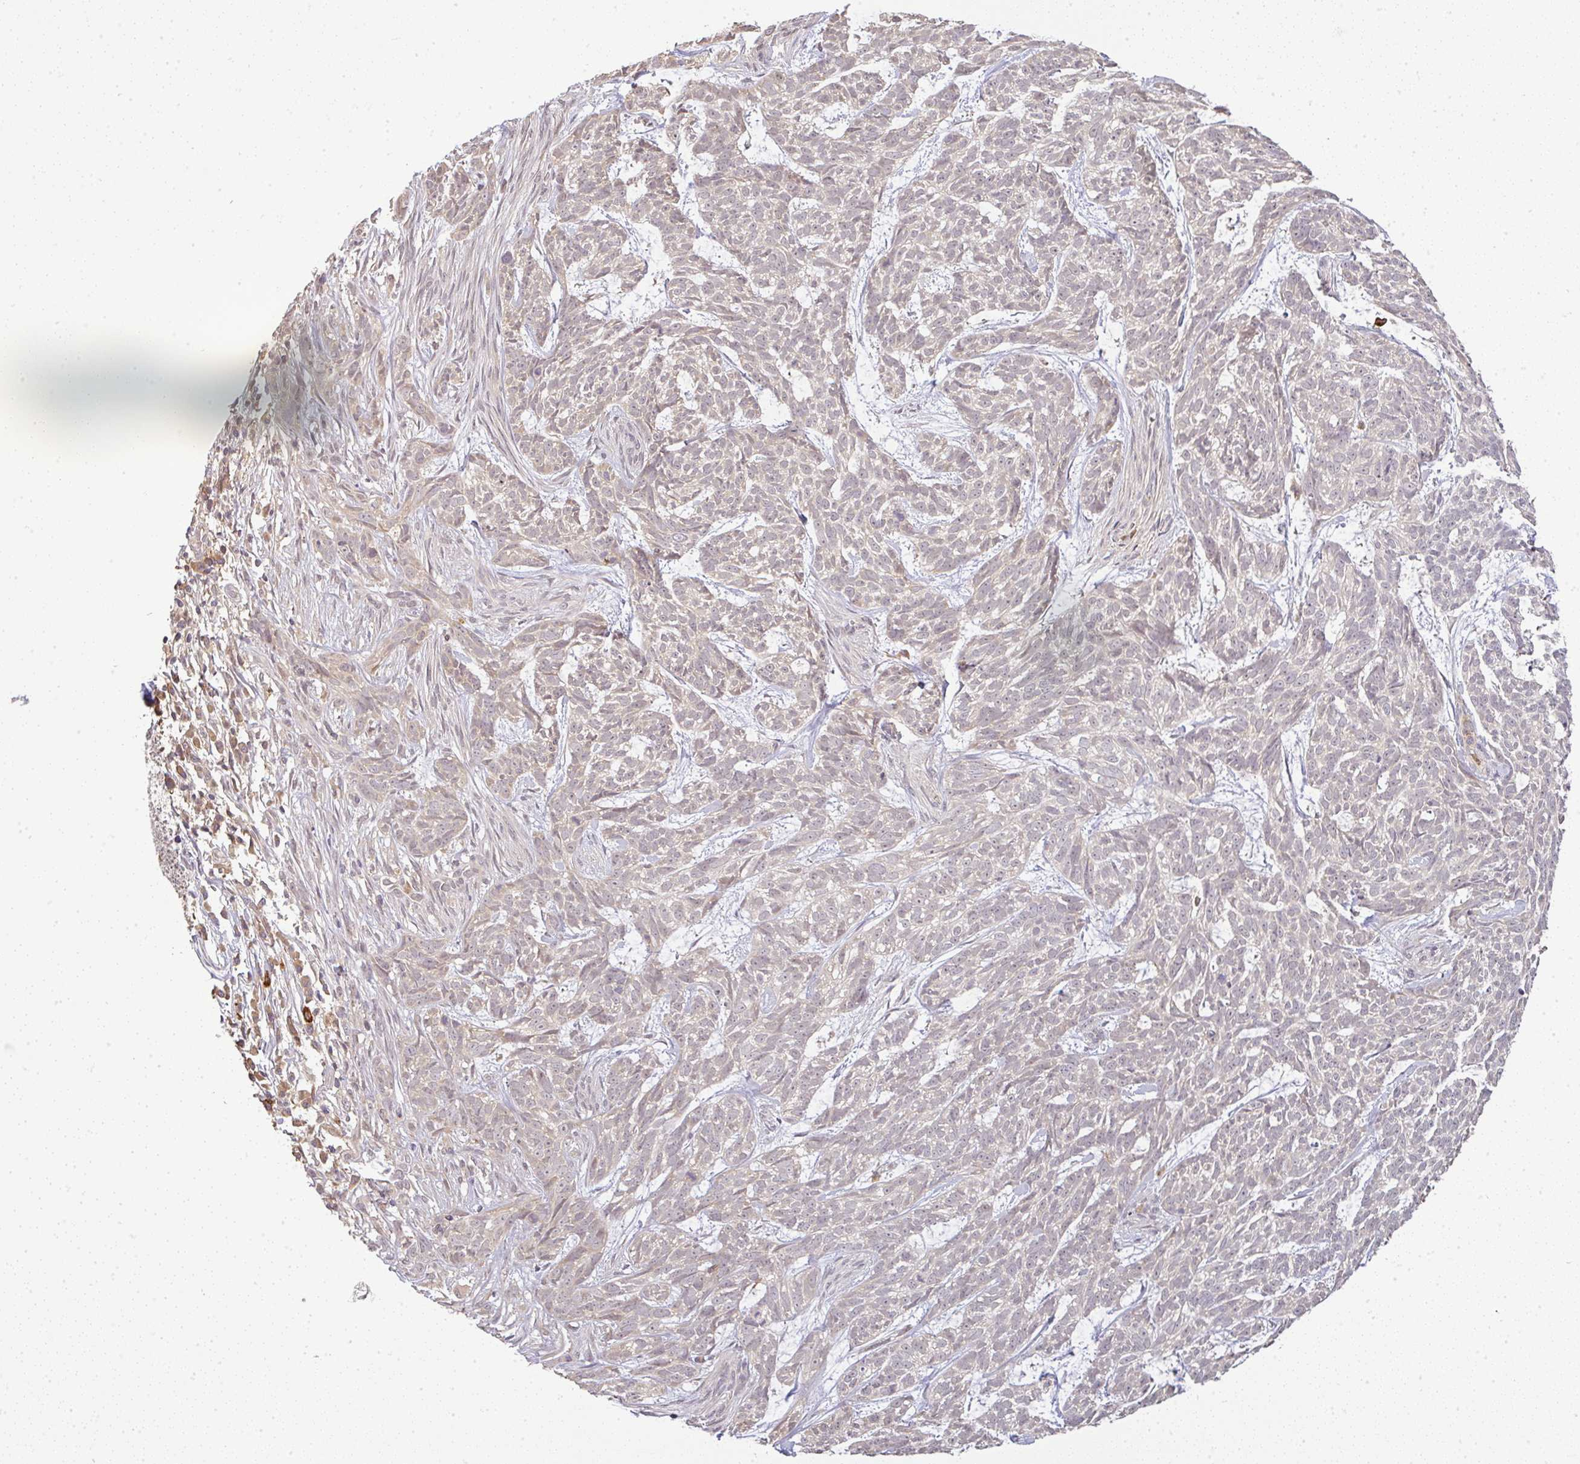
{"staining": {"intensity": "negative", "quantity": "none", "location": "none"}, "tissue": "skin cancer", "cell_type": "Tumor cells", "image_type": "cancer", "snomed": [{"axis": "morphology", "description": "Basal cell carcinoma"}, {"axis": "topography", "description": "Skin"}], "caption": "Human skin cancer (basal cell carcinoma) stained for a protein using IHC displays no expression in tumor cells.", "gene": "FAM153A", "patient": {"sex": "female", "age": 93}}